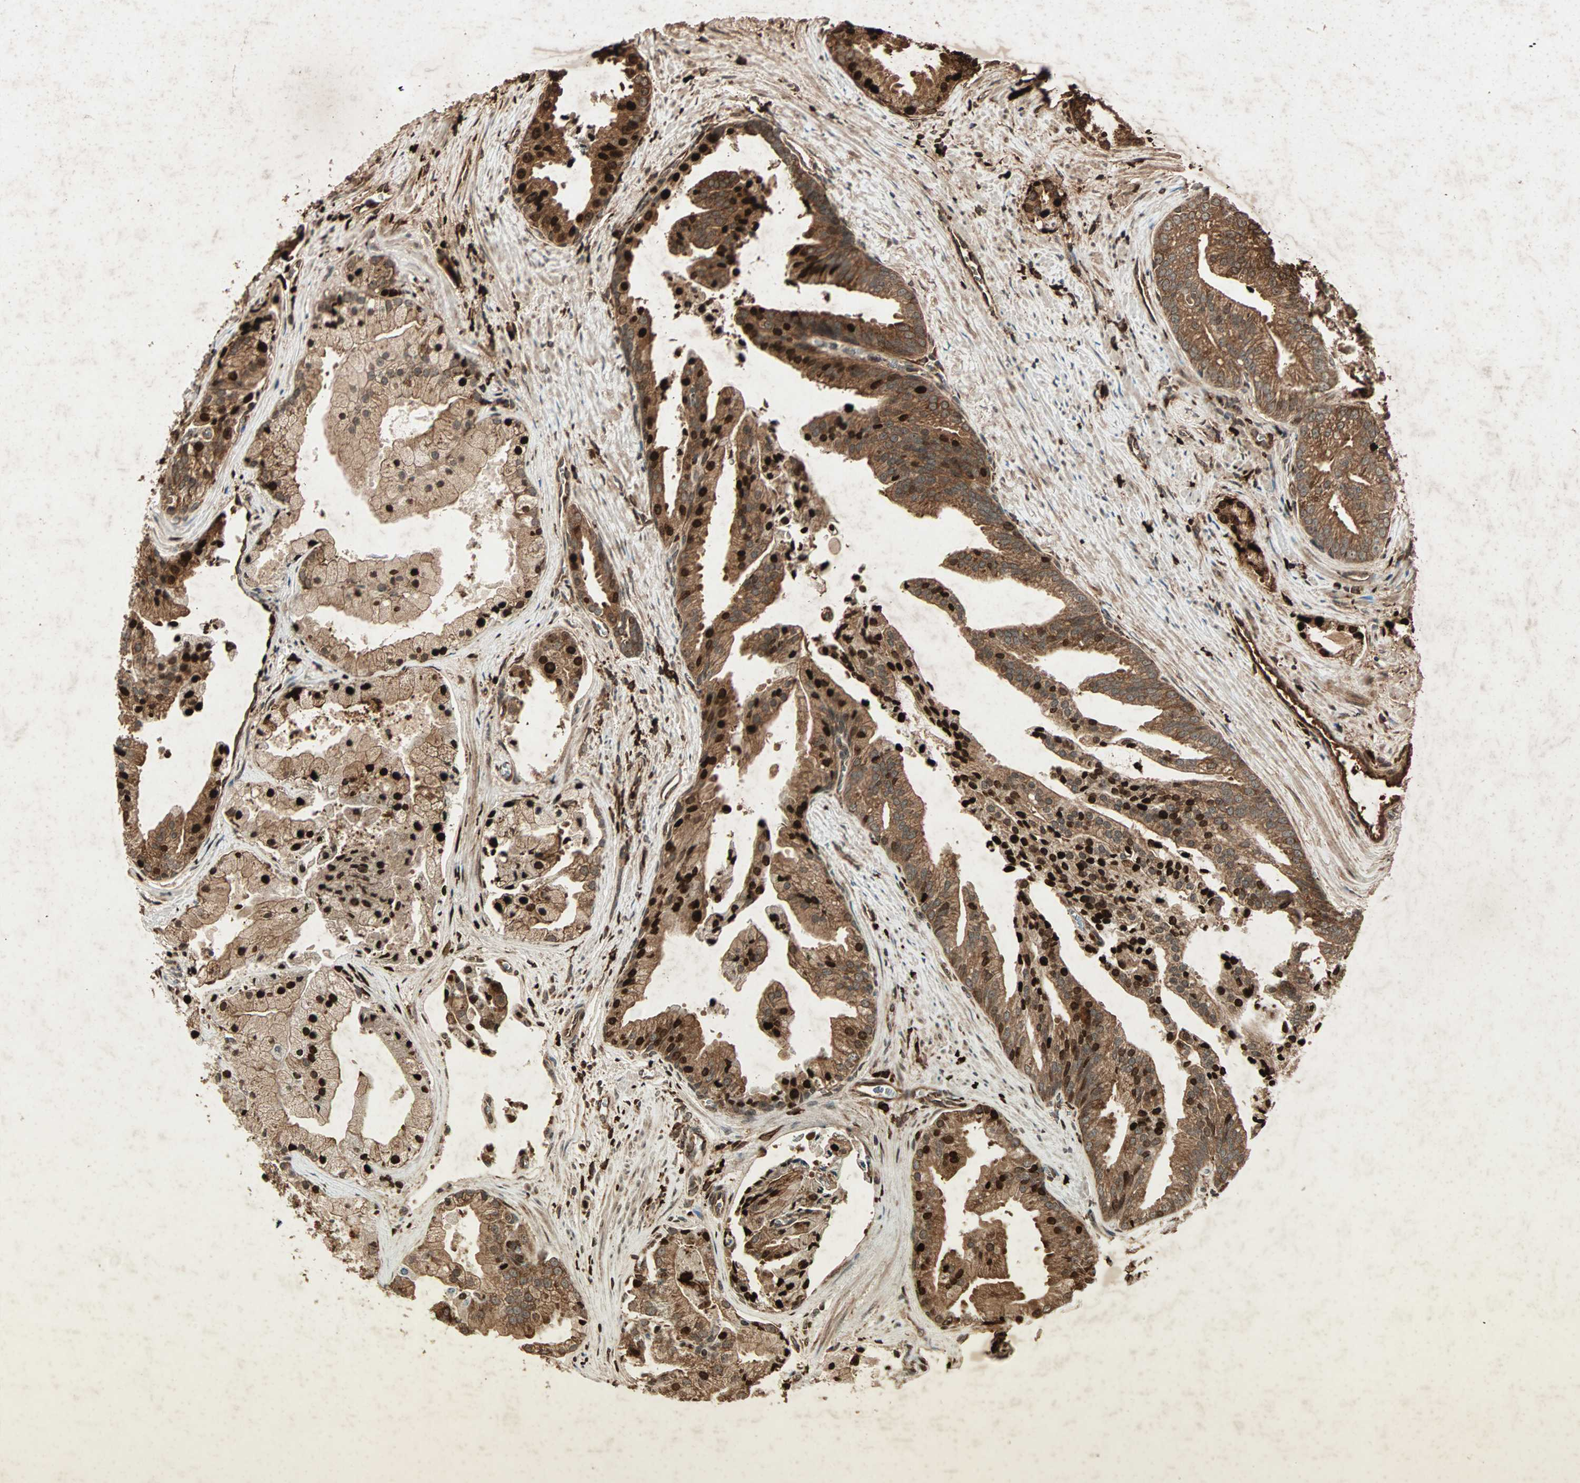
{"staining": {"intensity": "strong", "quantity": ">75%", "location": "cytoplasmic/membranous,nuclear"}, "tissue": "prostate cancer", "cell_type": "Tumor cells", "image_type": "cancer", "snomed": [{"axis": "morphology", "description": "Adenocarcinoma, High grade"}, {"axis": "topography", "description": "Prostate"}], "caption": "Prostate cancer stained with a brown dye reveals strong cytoplasmic/membranous and nuclear positive expression in about >75% of tumor cells.", "gene": "RFFL", "patient": {"sex": "male", "age": 67}}